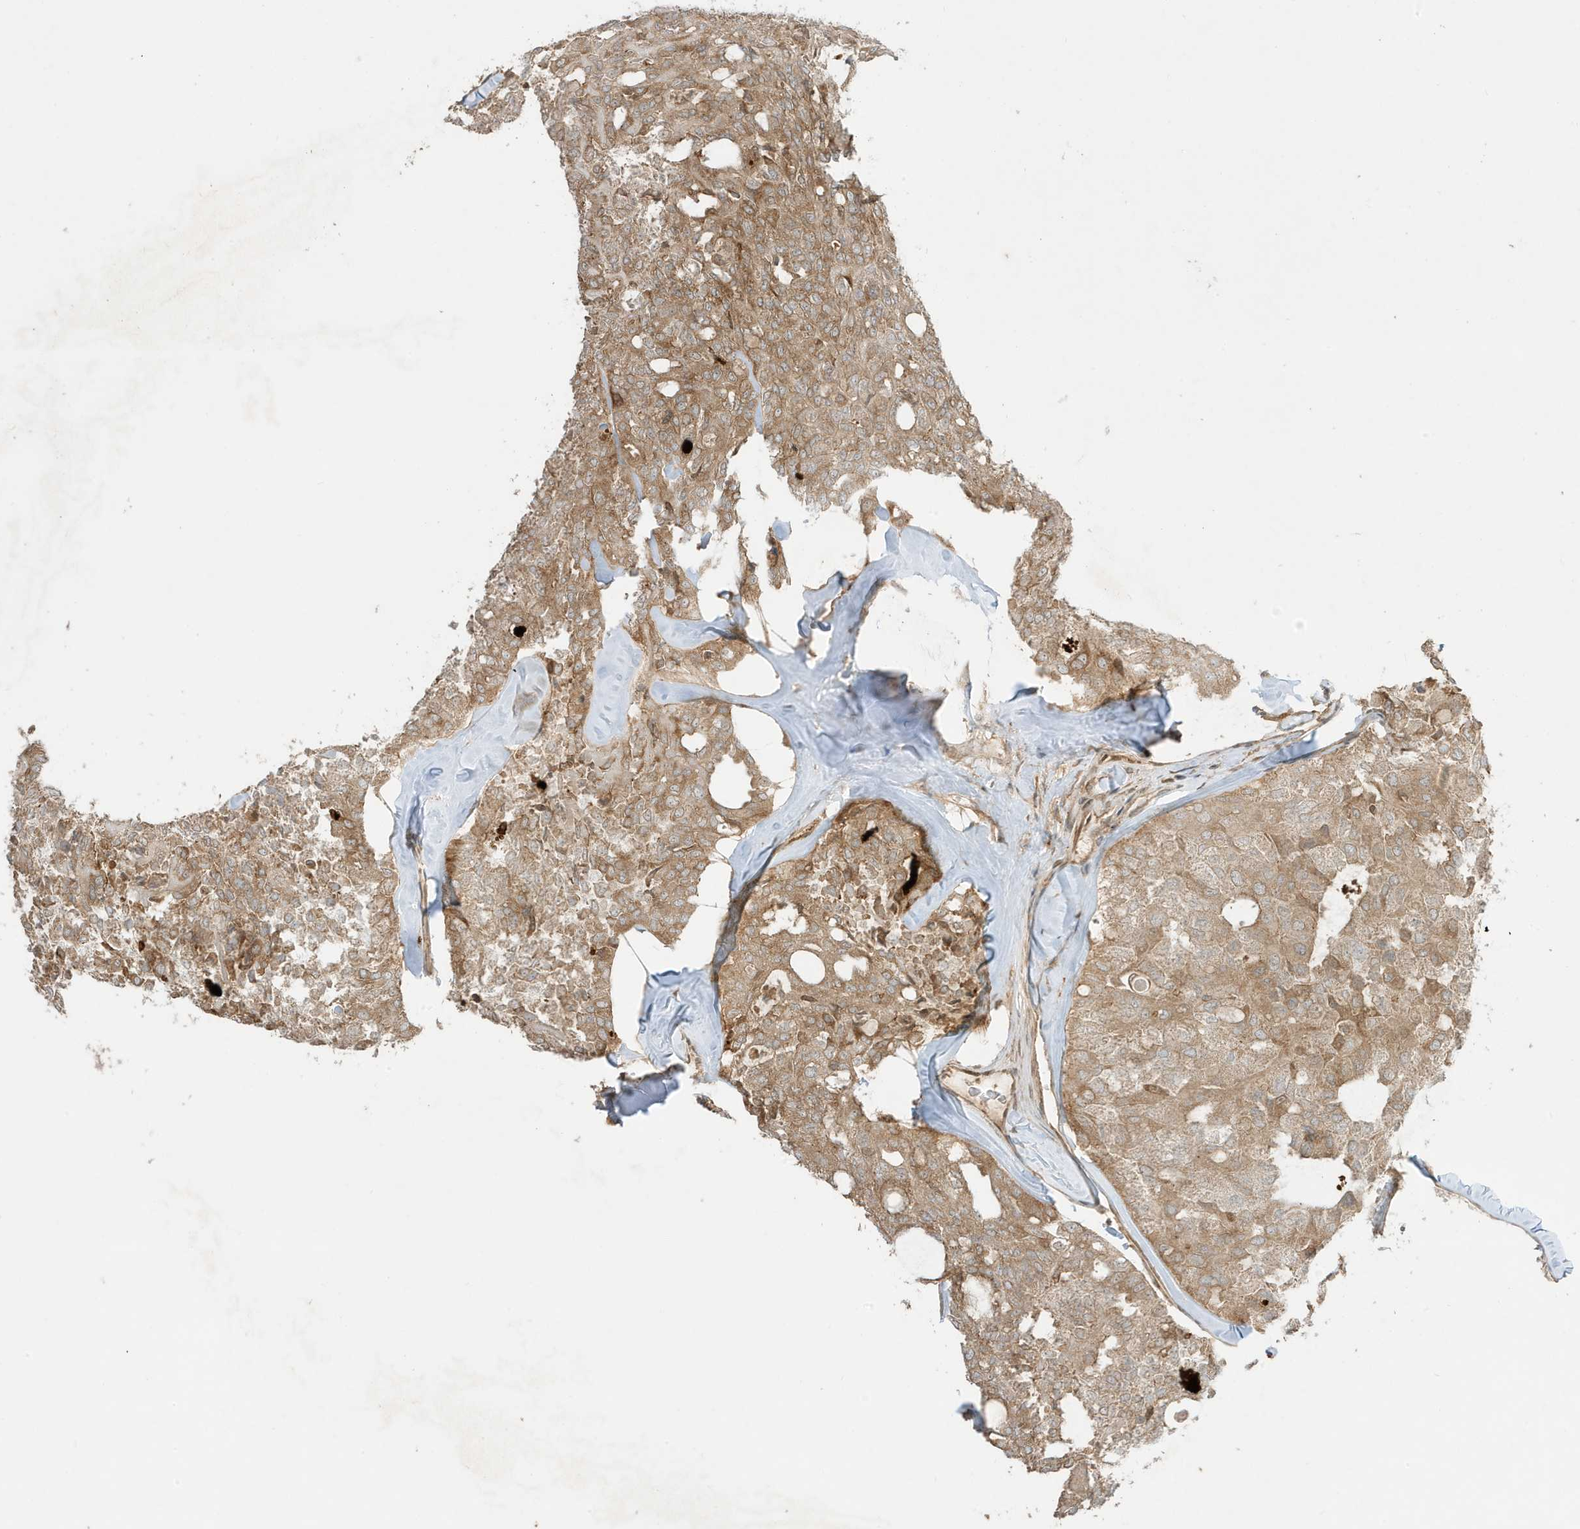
{"staining": {"intensity": "moderate", "quantity": ">75%", "location": "cytoplasmic/membranous"}, "tissue": "thyroid cancer", "cell_type": "Tumor cells", "image_type": "cancer", "snomed": [{"axis": "morphology", "description": "Follicular adenoma carcinoma, NOS"}, {"axis": "topography", "description": "Thyroid gland"}], "caption": "Thyroid cancer was stained to show a protein in brown. There is medium levels of moderate cytoplasmic/membranous expression in approximately >75% of tumor cells.", "gene": "SCARF2", "patient": {"sex": "male", "age": 75}}